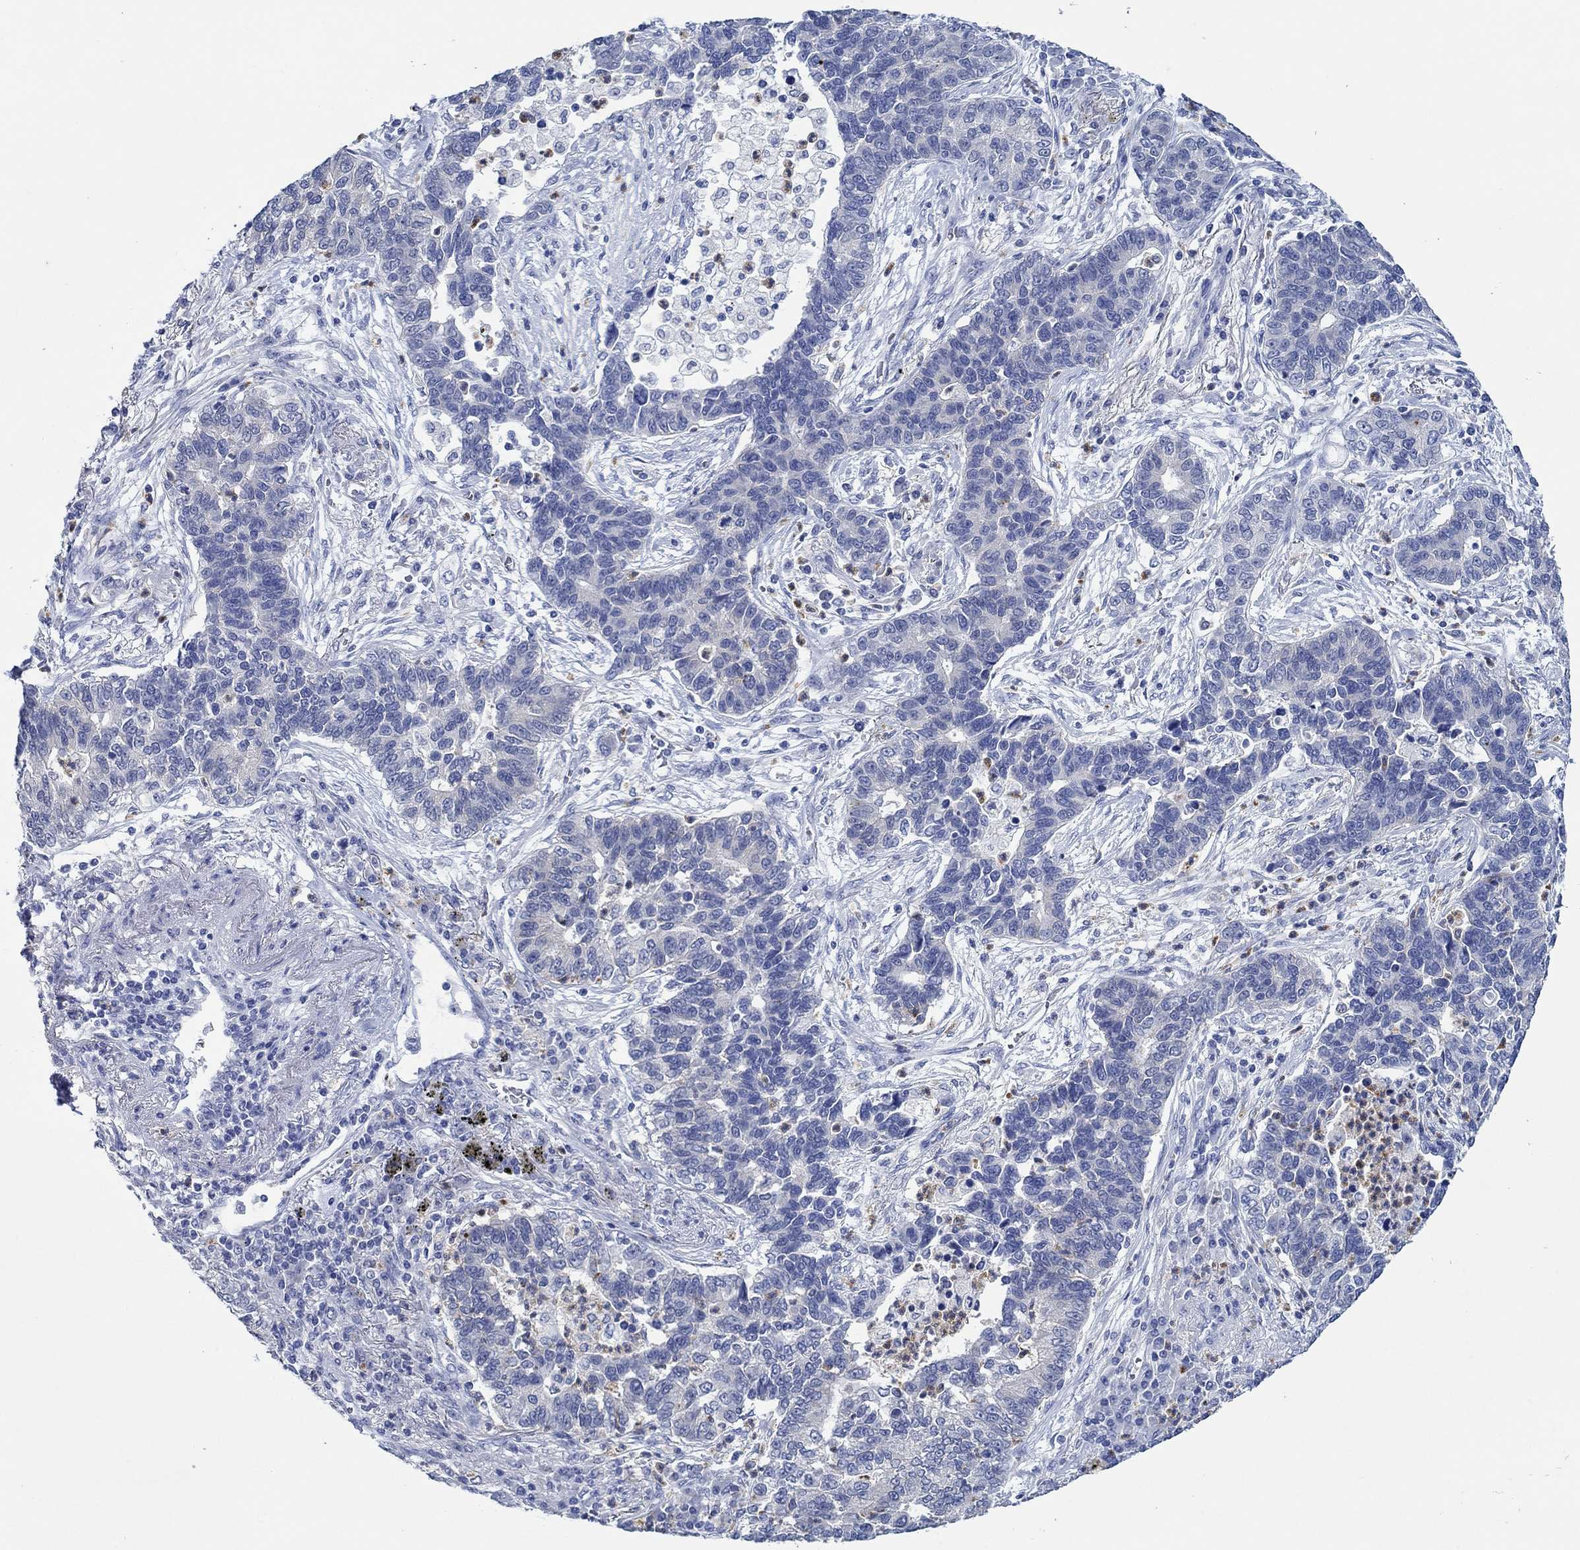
{"staining": {"intensity": "weak", "quantity": "<25%", "location": "cytoplasmic/membranous"}, "tissue": "lung cancer", "cell_type": "Tumor cells", "image_type": "cancer", "snomed": [{"axis": "morphology", "description": "Adenocarcinoma, NOS"}, {"axis": "topography", "description": "Lung"}], "caption": "Immunohistochemical staining of lung adenocarcinoma shows no significant staining in tumor cells.", "gene": "ZNF671", "patient": {"sex": "female", "age": 57}}